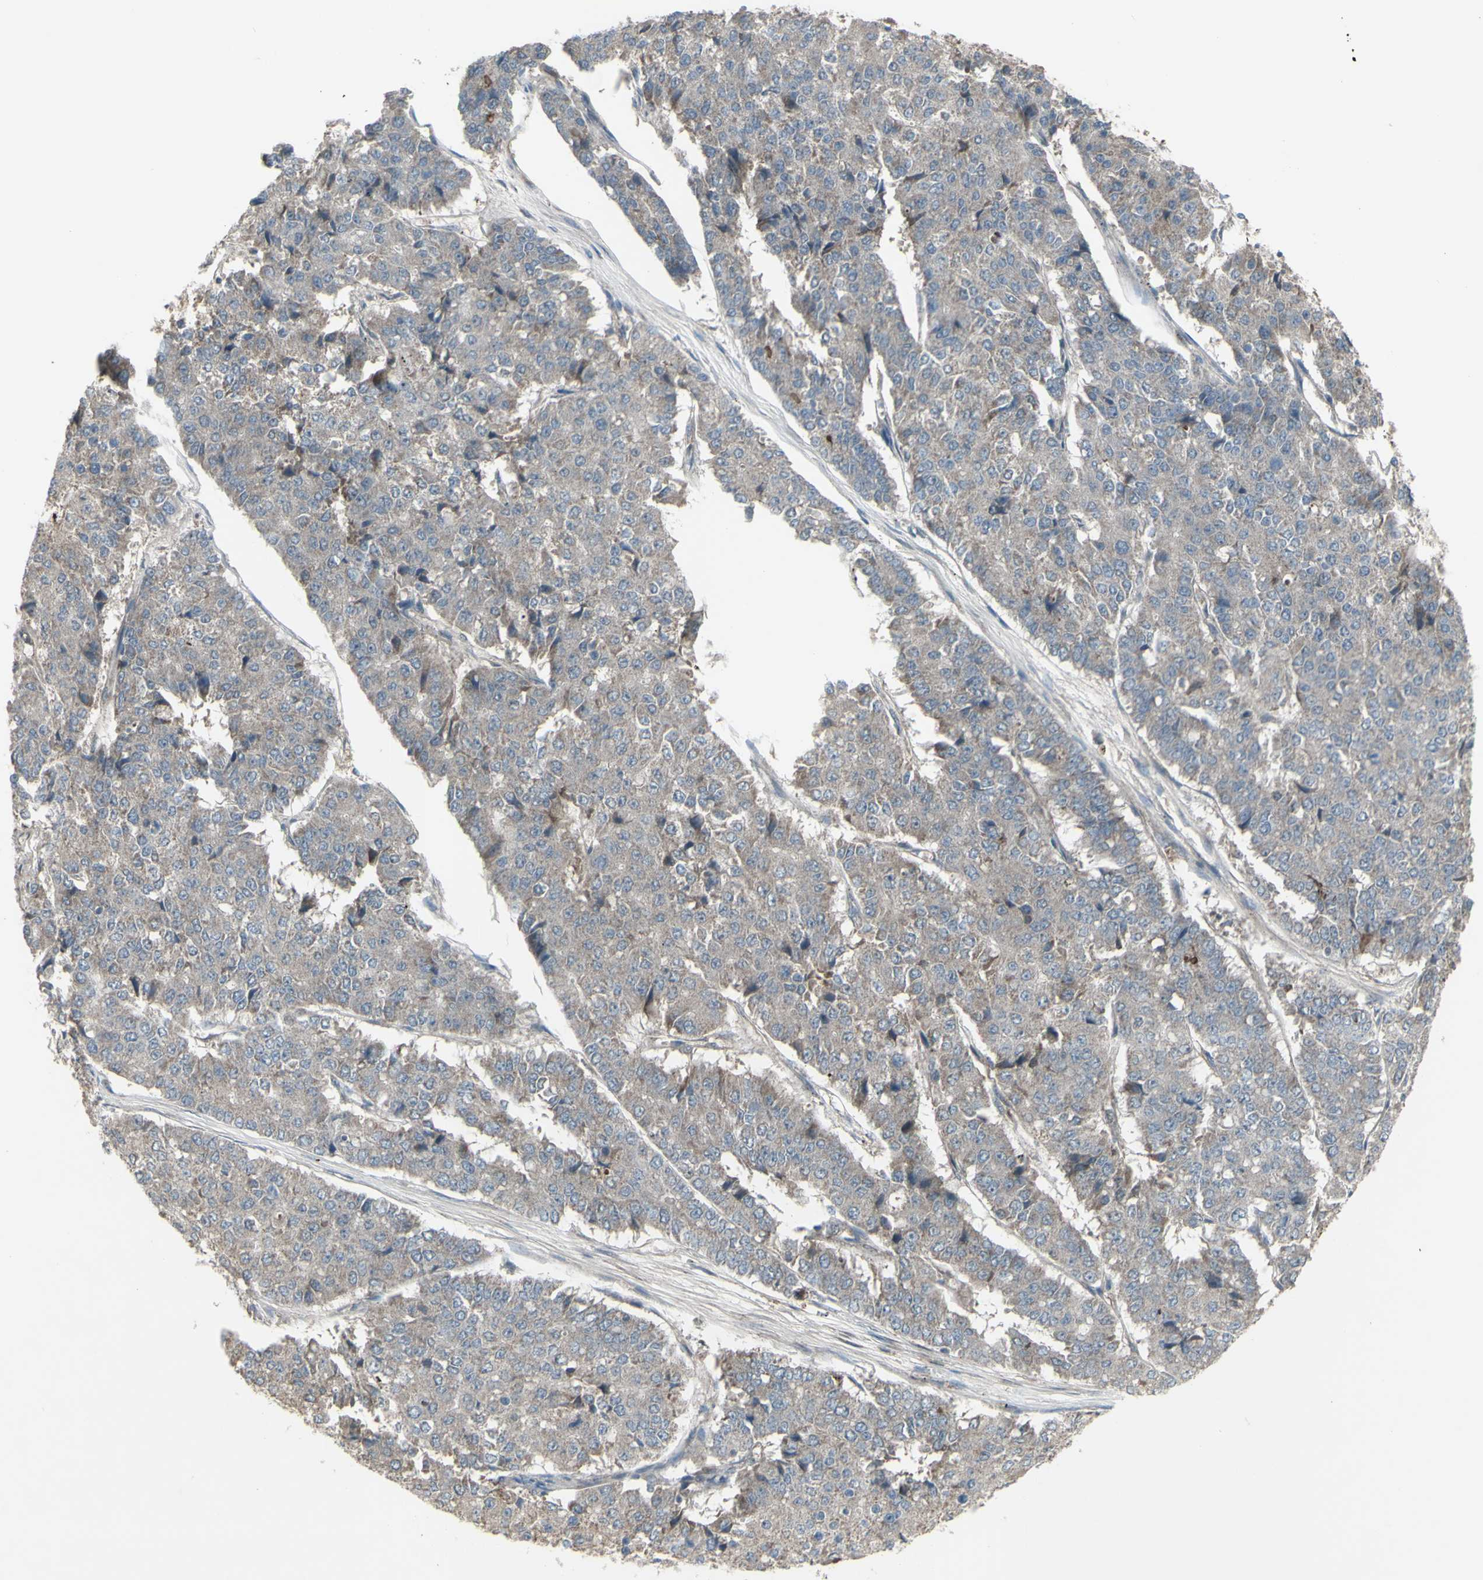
{"staining": {"intensity": "negative", "quantity": "none", "location": "none"}, "tissue": "pancreatic cancer", "cell_type": "Tumor cells", "image_type": "cancer", "snomed": [{"axis": "morphology", "description": "Adenocarcinoma, NOS"}, {"axis": "topography", "description": "Pancreas"}], "caption": "Photomicrograph shows no significant protein expression in tumor cells of adenocarcinoma (pancreatic). Nuclei are stained in blue.", "gene": "SHC1", "patient": {"sex": "male", "age": 50}}